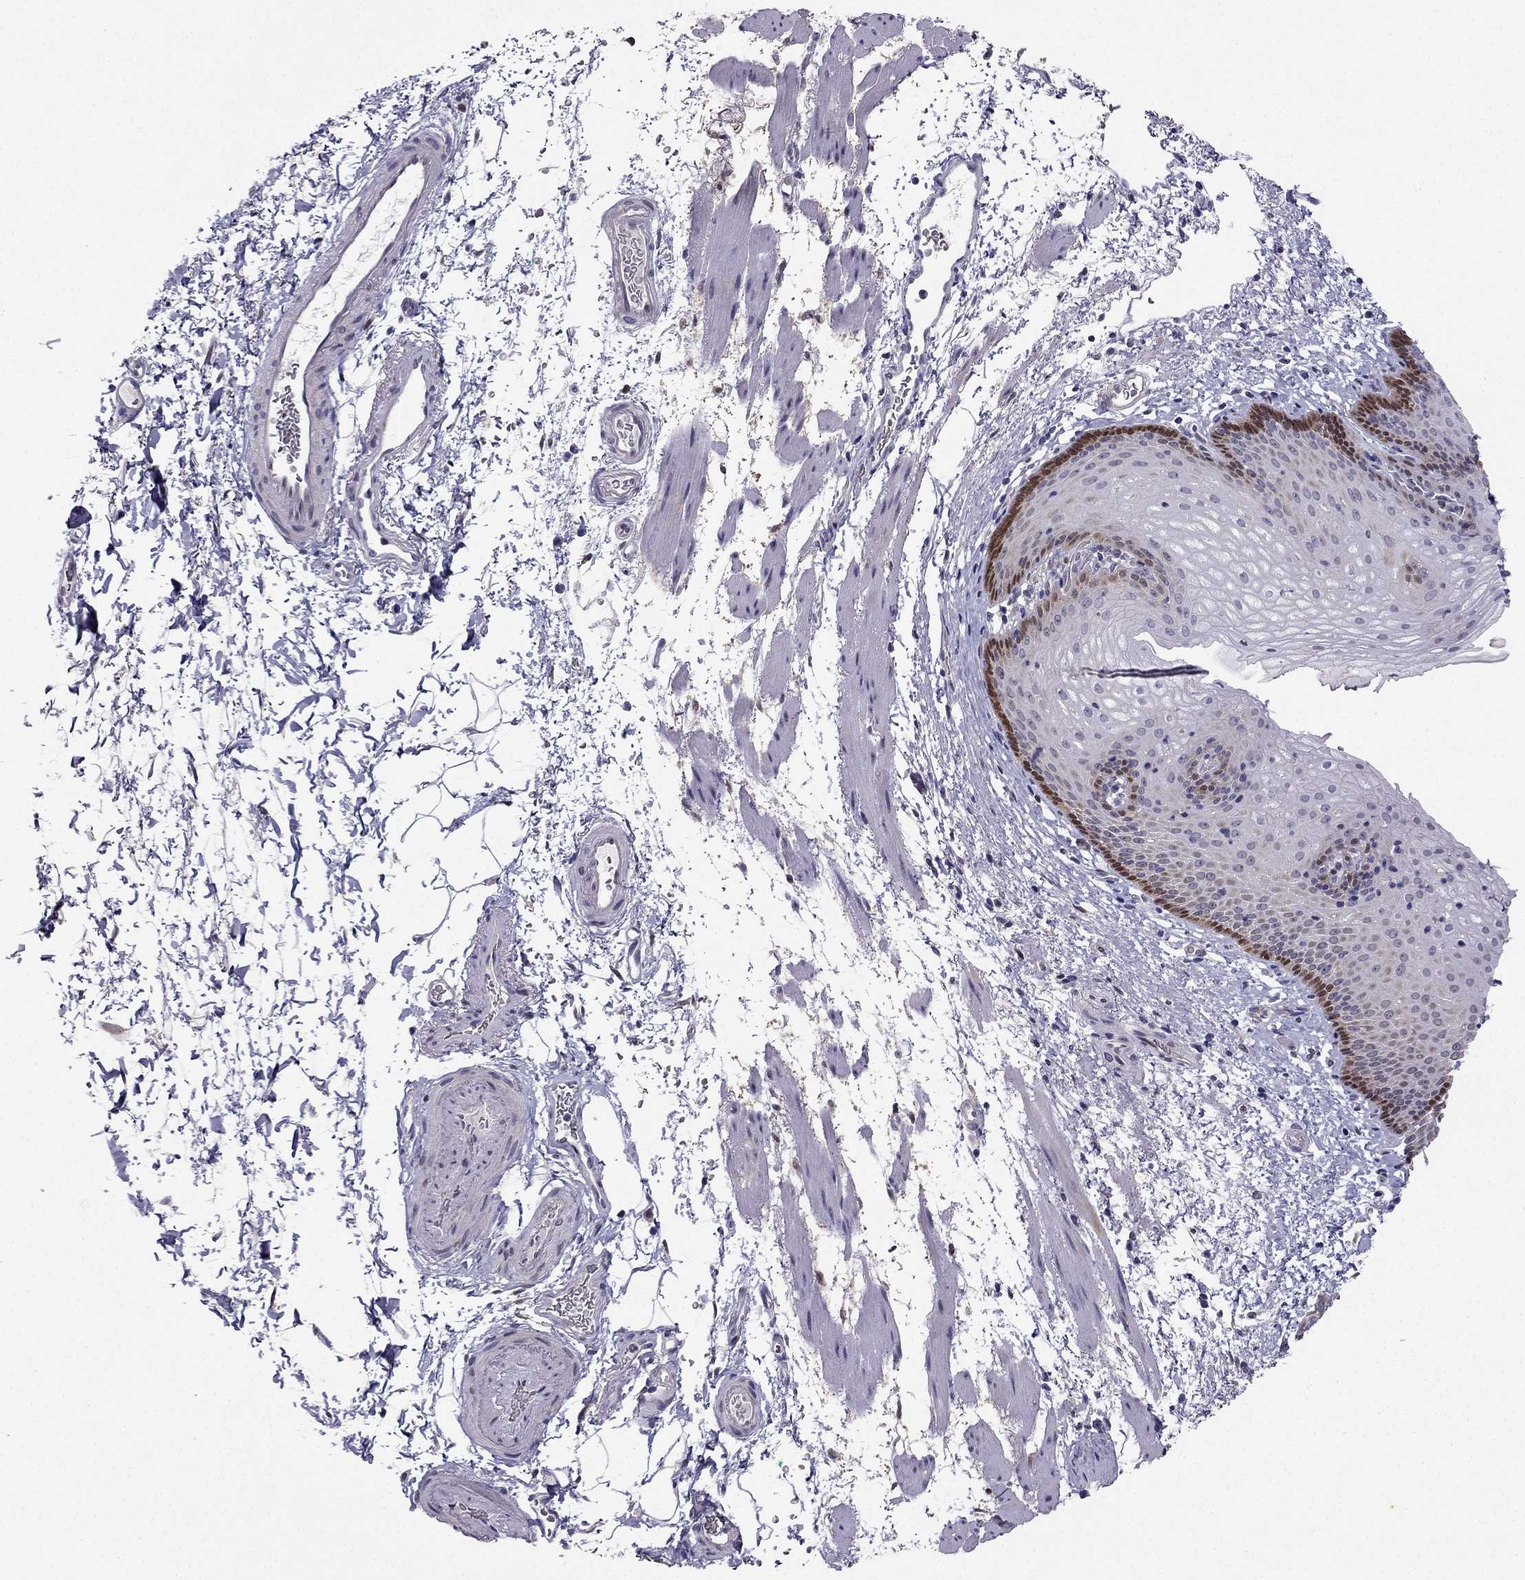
{"staining": {"intensity": "strong", "quantity": "<25%", "location": "nuclear"}, "tissue": "esophagus", "cell_type": "Squamous epithelial cells", "image_type": "normal", "snomed": [{"axis": "morphology", "description": "Normal tissue, NOS"}, {"axis": "topography", "description": "Esophagus"}], "caption": "IHC (DAB) staining of benign human esophagus demonstrates strong nuclear protein staining in approximately <25% of squamous epithelial cells.", "gene": "RSPH14", "patient": {"sex": "female", "age": 64}}